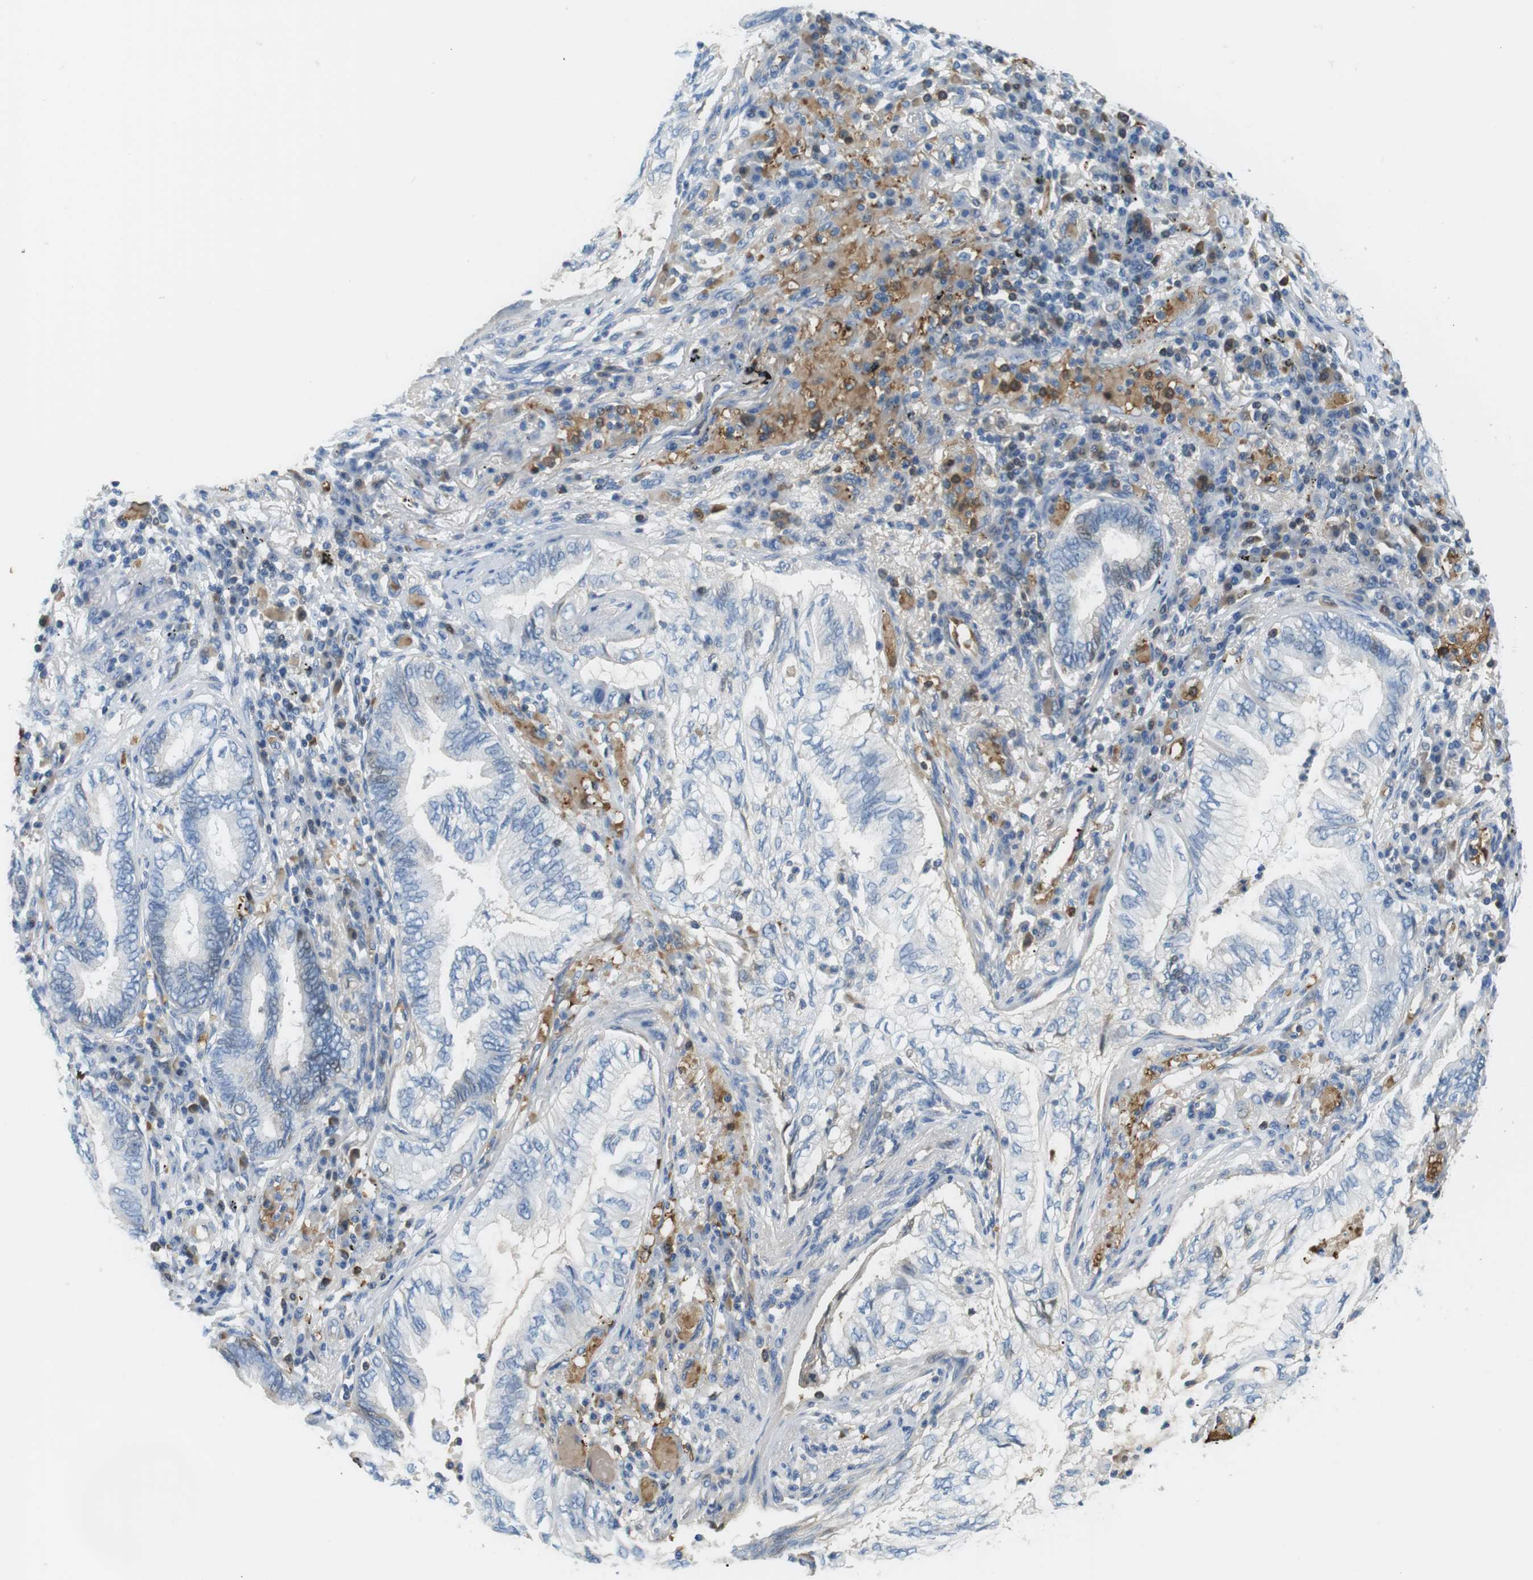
{"staining": {"intensity": "negative", "quantity": "none", "location": "none"}, "tissue": "lung cancer", "cell_type": "Tumor cells", "image_type": "cancer", "snomed": [{"axis": "morphology", "description": "Normal tissue, NOS"}, {"axis": "morphology", "description": "Adenocarcinoma, NOS"}, {"axis": "topography", "description": "Bronchus"}, {"axis": "topography", "description": "Lung"}], "caption": "High magnification brightfield microscopy of lung cancer stained with DAB (3,3'-diaminobenzidine) (brown) and counterstained with hematoxylin (blue): tumor cells show no significant expression. (DAB (3,3'-diaminobenzidine) immunohistochemistry (IHC), high magnification).", "gene": "ADCY10", "patient": {"sex": "female", "age": 70}}